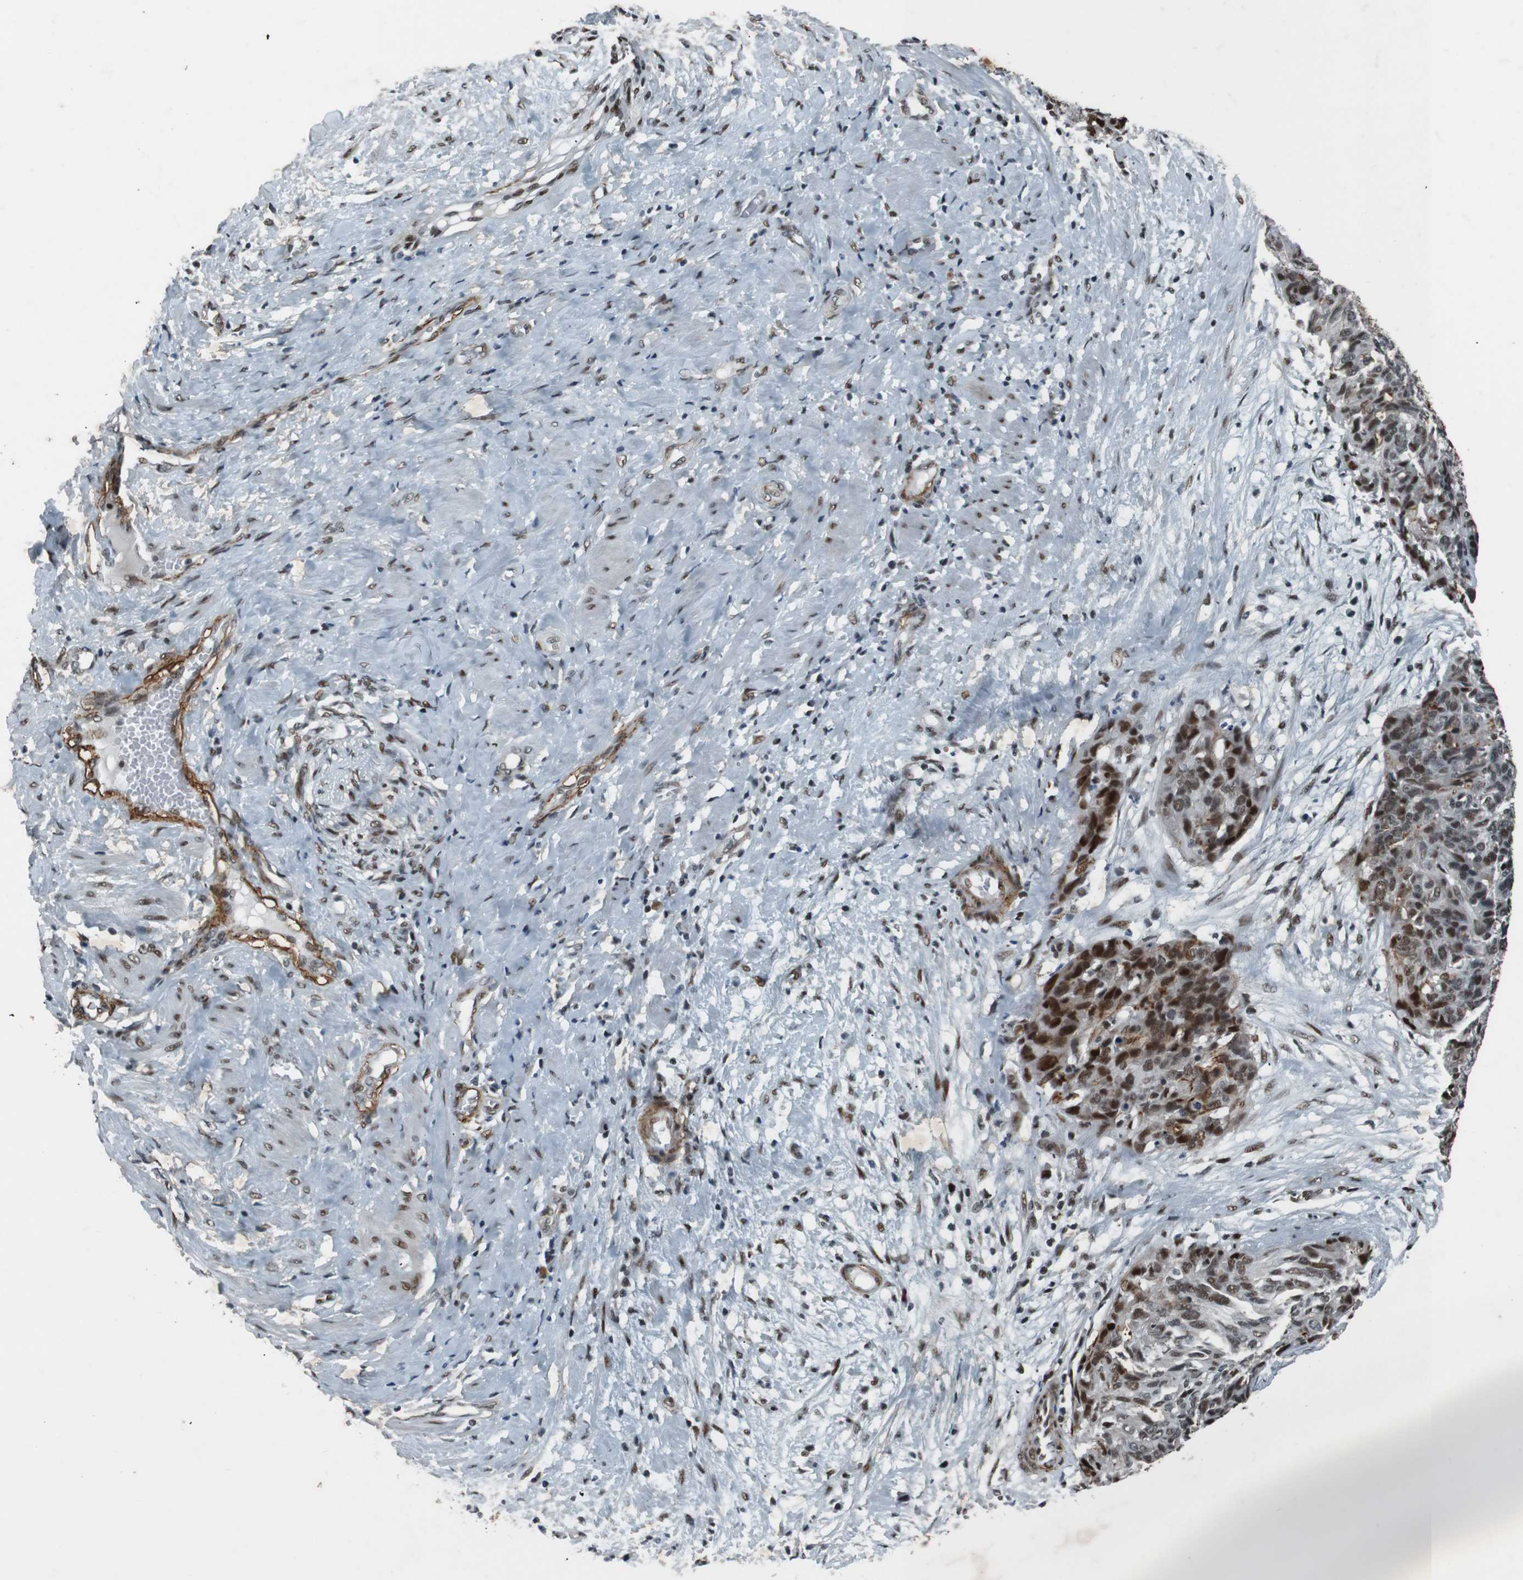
{"staining": {"intensity": "strong", "quantity": "<25%", "location": "nuclear"}, "tissue": "ovarian cancer", "cell_type": "Tumor cells", "image_type": "cancer", "snomed": [{"axis": "morphology", "description": "Carcinoma, endometroid"}, {"axis": "topography", "description": "Ovary"}], "caption": "An immunohistochemistry histopathology image of tumor tissue is shown. Protein staining in brown highlights strong nuclear positivity in ovarian cancer within tumor cells. (brown staining indicates protein expression, while blue staining denotes nuclei).", "gene": "HEXIM1", "patient": {"sex": "female", "age": 60}}